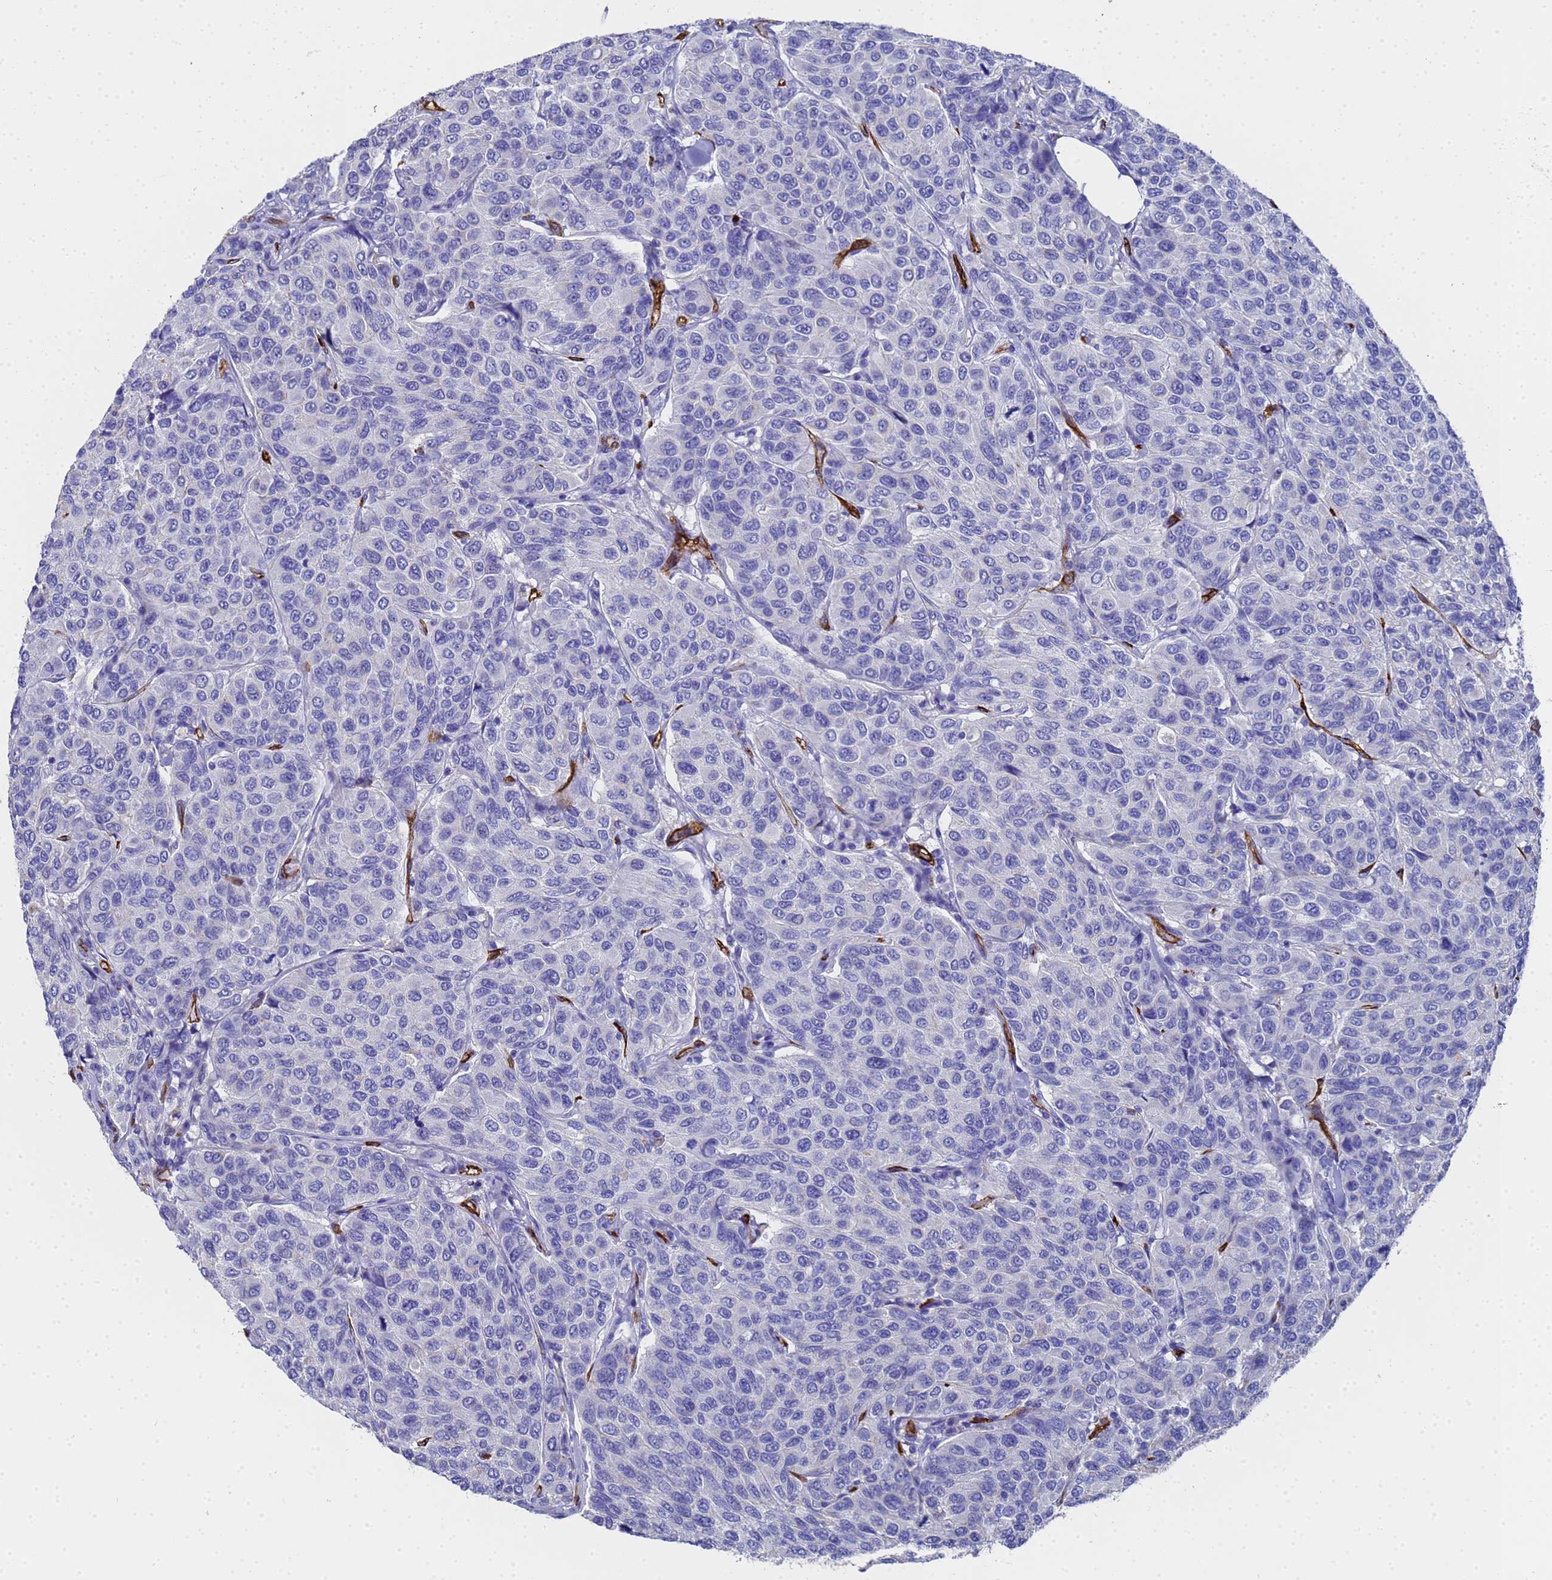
{"staining": {"intensity": "negative", "quantity": "none", "location": "none"}, "tissue": "breast cancer", "cell_type": "Tumor cells", "image_type": "cancer", "snomed": [{"axis": "morphology", "description": "Duct carcinoma"}, {"axis": "topography", "description": "Breast"}], "caption": "Immunohistochemistry (IHC) histopathology image of human breast cancer stained for a protein (brown), which exhibits no staining in tumor cells.", "gene": "ADIPOQ", "patient": {"sex": "female", "age": 55}}